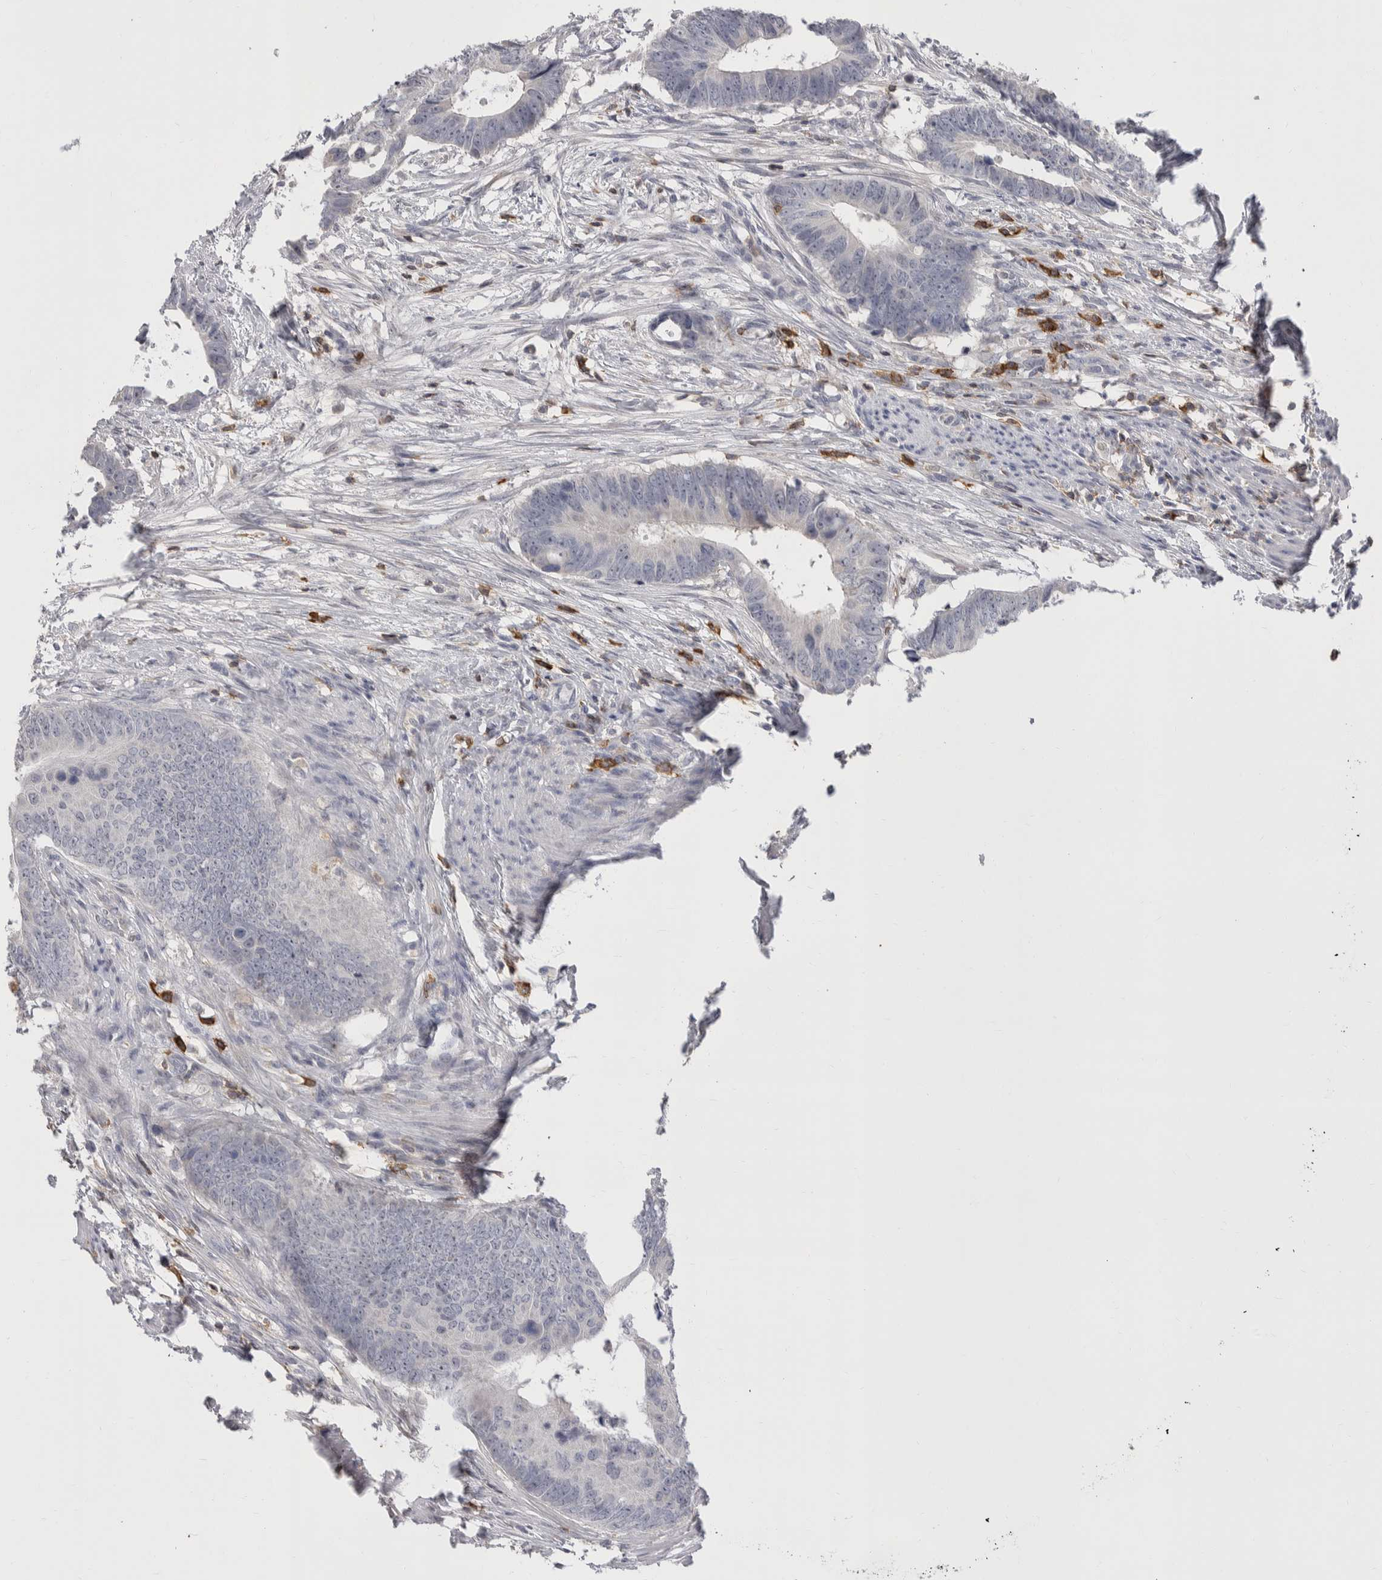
{"staining": {"intensity": "negative", "quantity": "none", "location": "none"}, "tissue": "colorectal cancer", "cell_type": "Tumor cells", "image_type": "cancer", "snomed": [{"axis": "morphology", "description": "Adenocarcinoma, NOS"}, {"axis": "topography", "description": "Colon"}], "caption": "This is an IHC image of human adenocarcinoma (colorectal). There is no positivity in tumor cells.", "gene": "CEP295NL", "patient": {"sex": "male", "age": 56}}